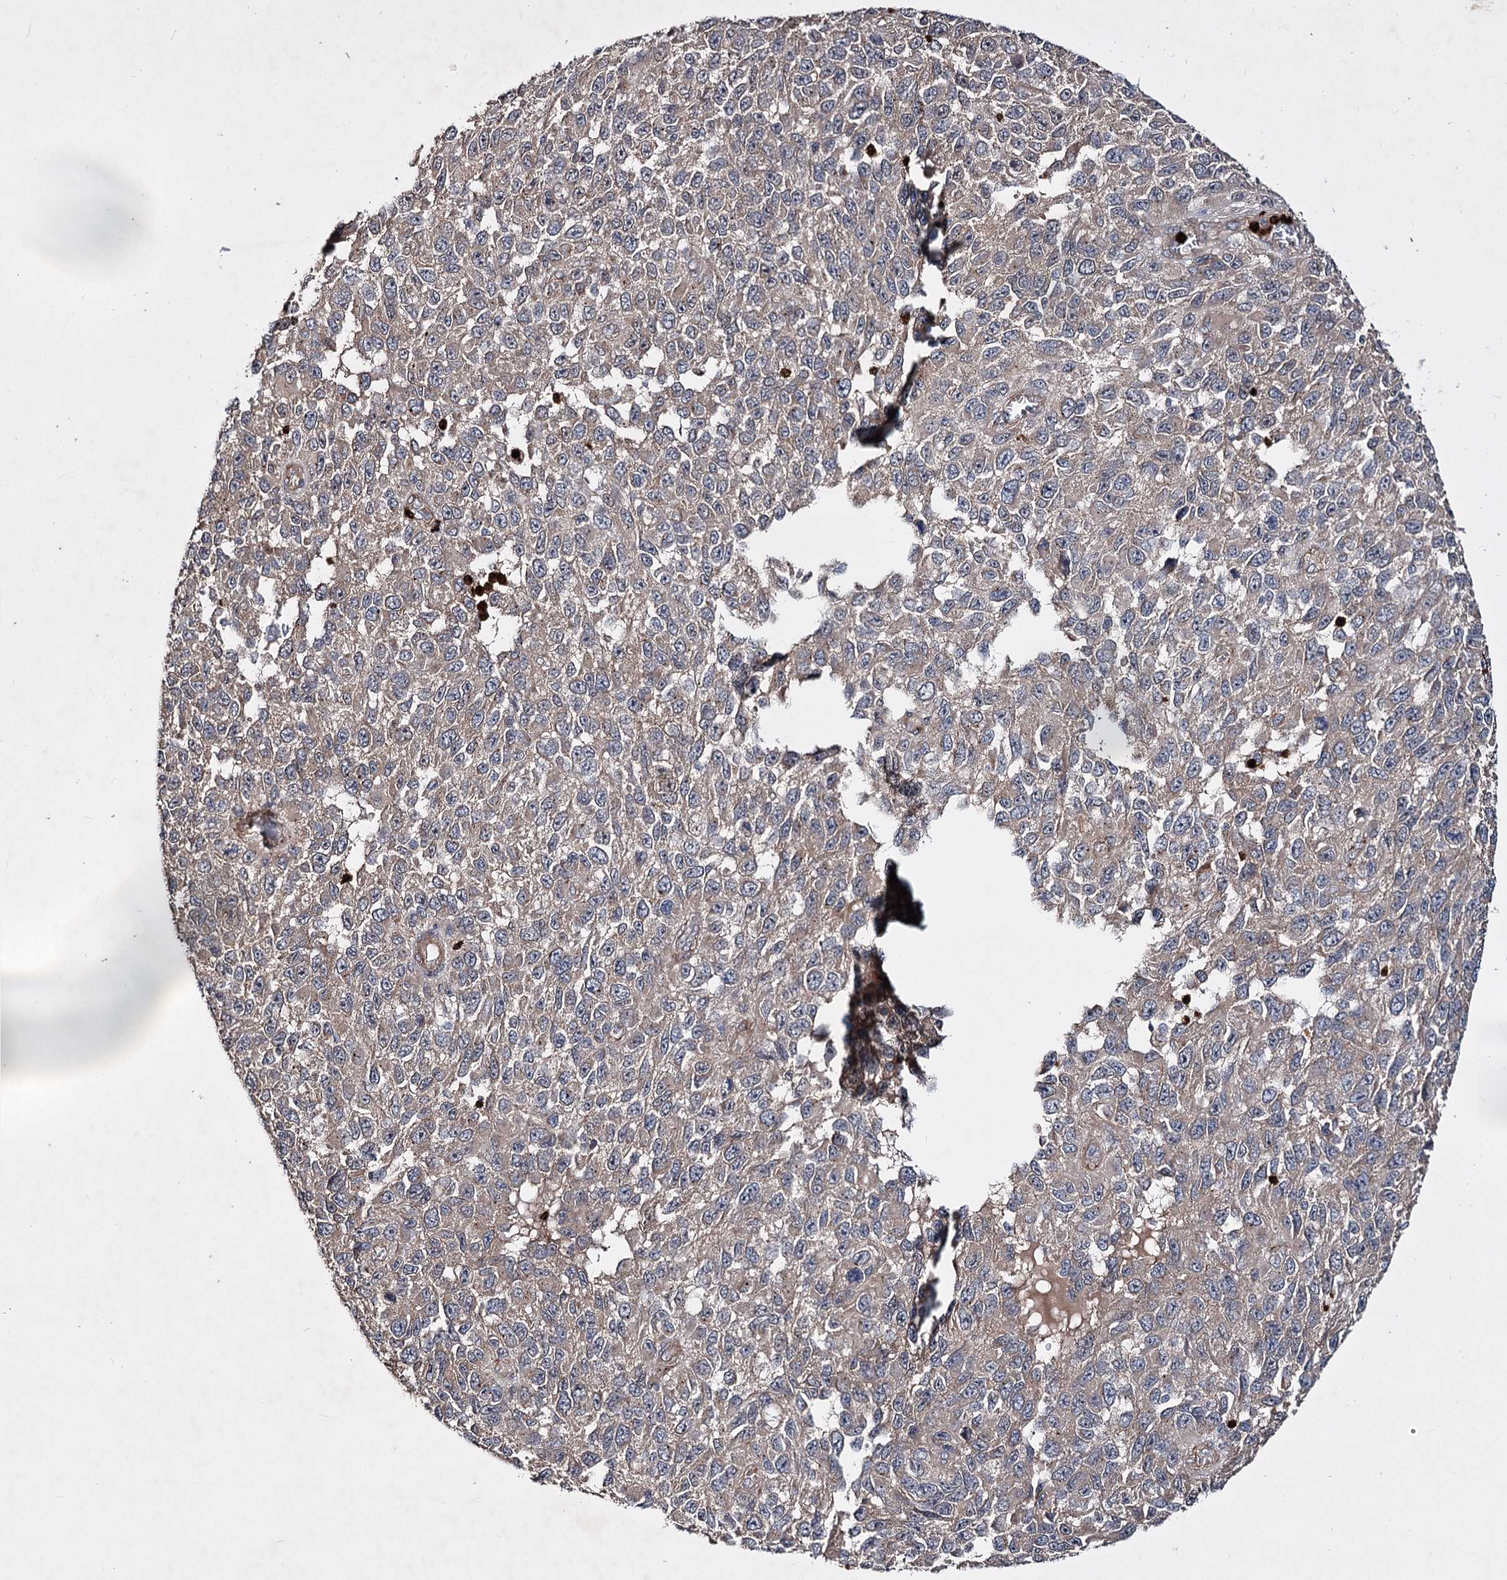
{"staining": {"intensity": "weak", "quantity": ">75%", "location": "cytoplasmic/membranous"}, "tissue": "melanoma", "cell_type": "Tumor cells", "image_type": "cancer", "snomed": [{"axis": "morphology", "description": "Normal tissue, NOS"}, {"axis": "morphology", "description": "Malignant melanoma, NOS"}, {"axis": "topography", "description": "Skin"}], "caption": "DAB (3,3'-diaminobenzidine) immunohistochemical staining of malignant melanoma shows weak cytoplasmic/membranous protein expression in approximately >75% of tumor cells.", "gene": "MINDY3", "patient": {"sex": "female", "age": 96}}